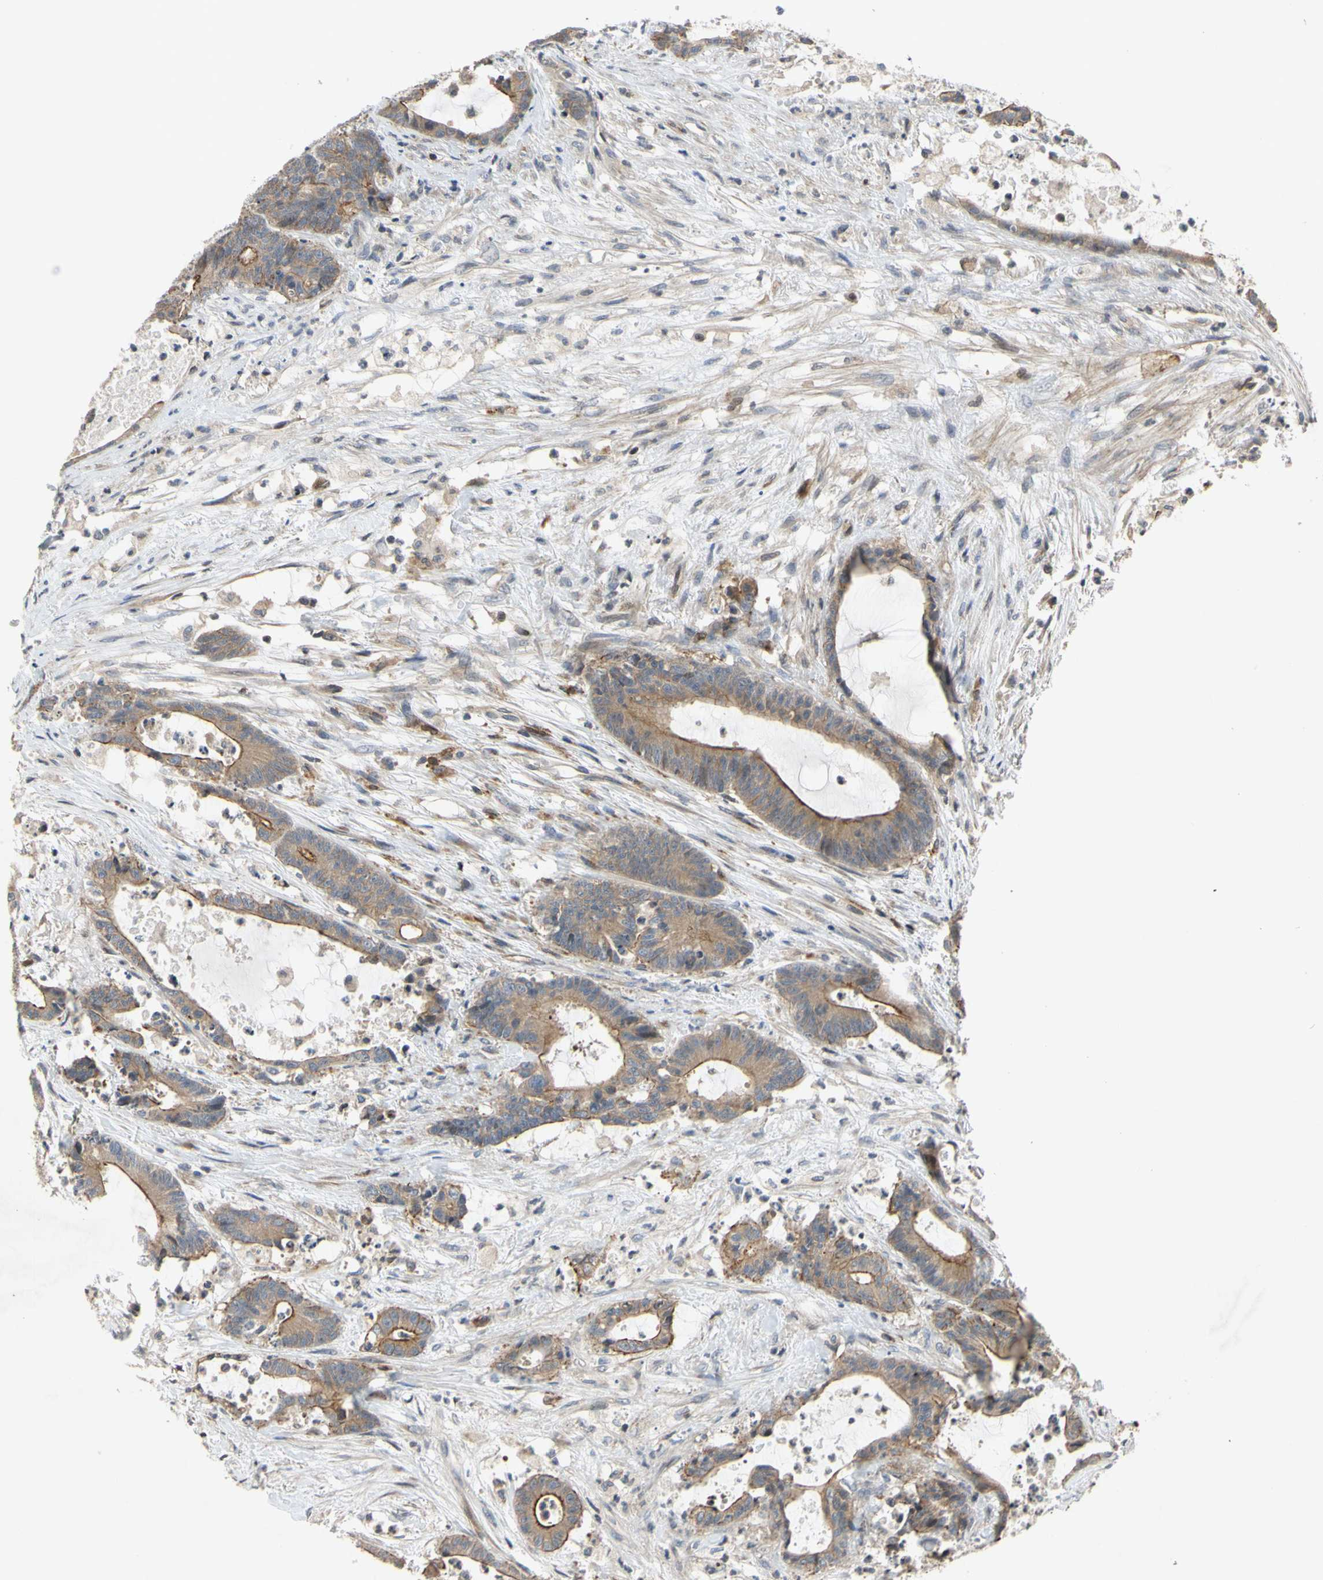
{"staining": {"intensity": "moderate", "quantity": ">75%", "location": "cytoplasmic/membranous"}, "tissue": "colorectal cancer", "cell_type": "Tumor cells", "image_type": "cancer", "snomed": [{"axis": "morphology", "description": "Adenocarcinoma, NOS"}, {"axis": "topography", "description": "Colon"}], "caption": "Colorectal cancer stained with immunohistochemistry (IHC) demonstrates moderate cytoplasmic/membranous positivity in about >75% of tumor cells. (brown staining indicates protein expression, while blue staining denotes nuclei).", "gene": "PLXNA2", "patient": {"sex": "female", "age": 84}}